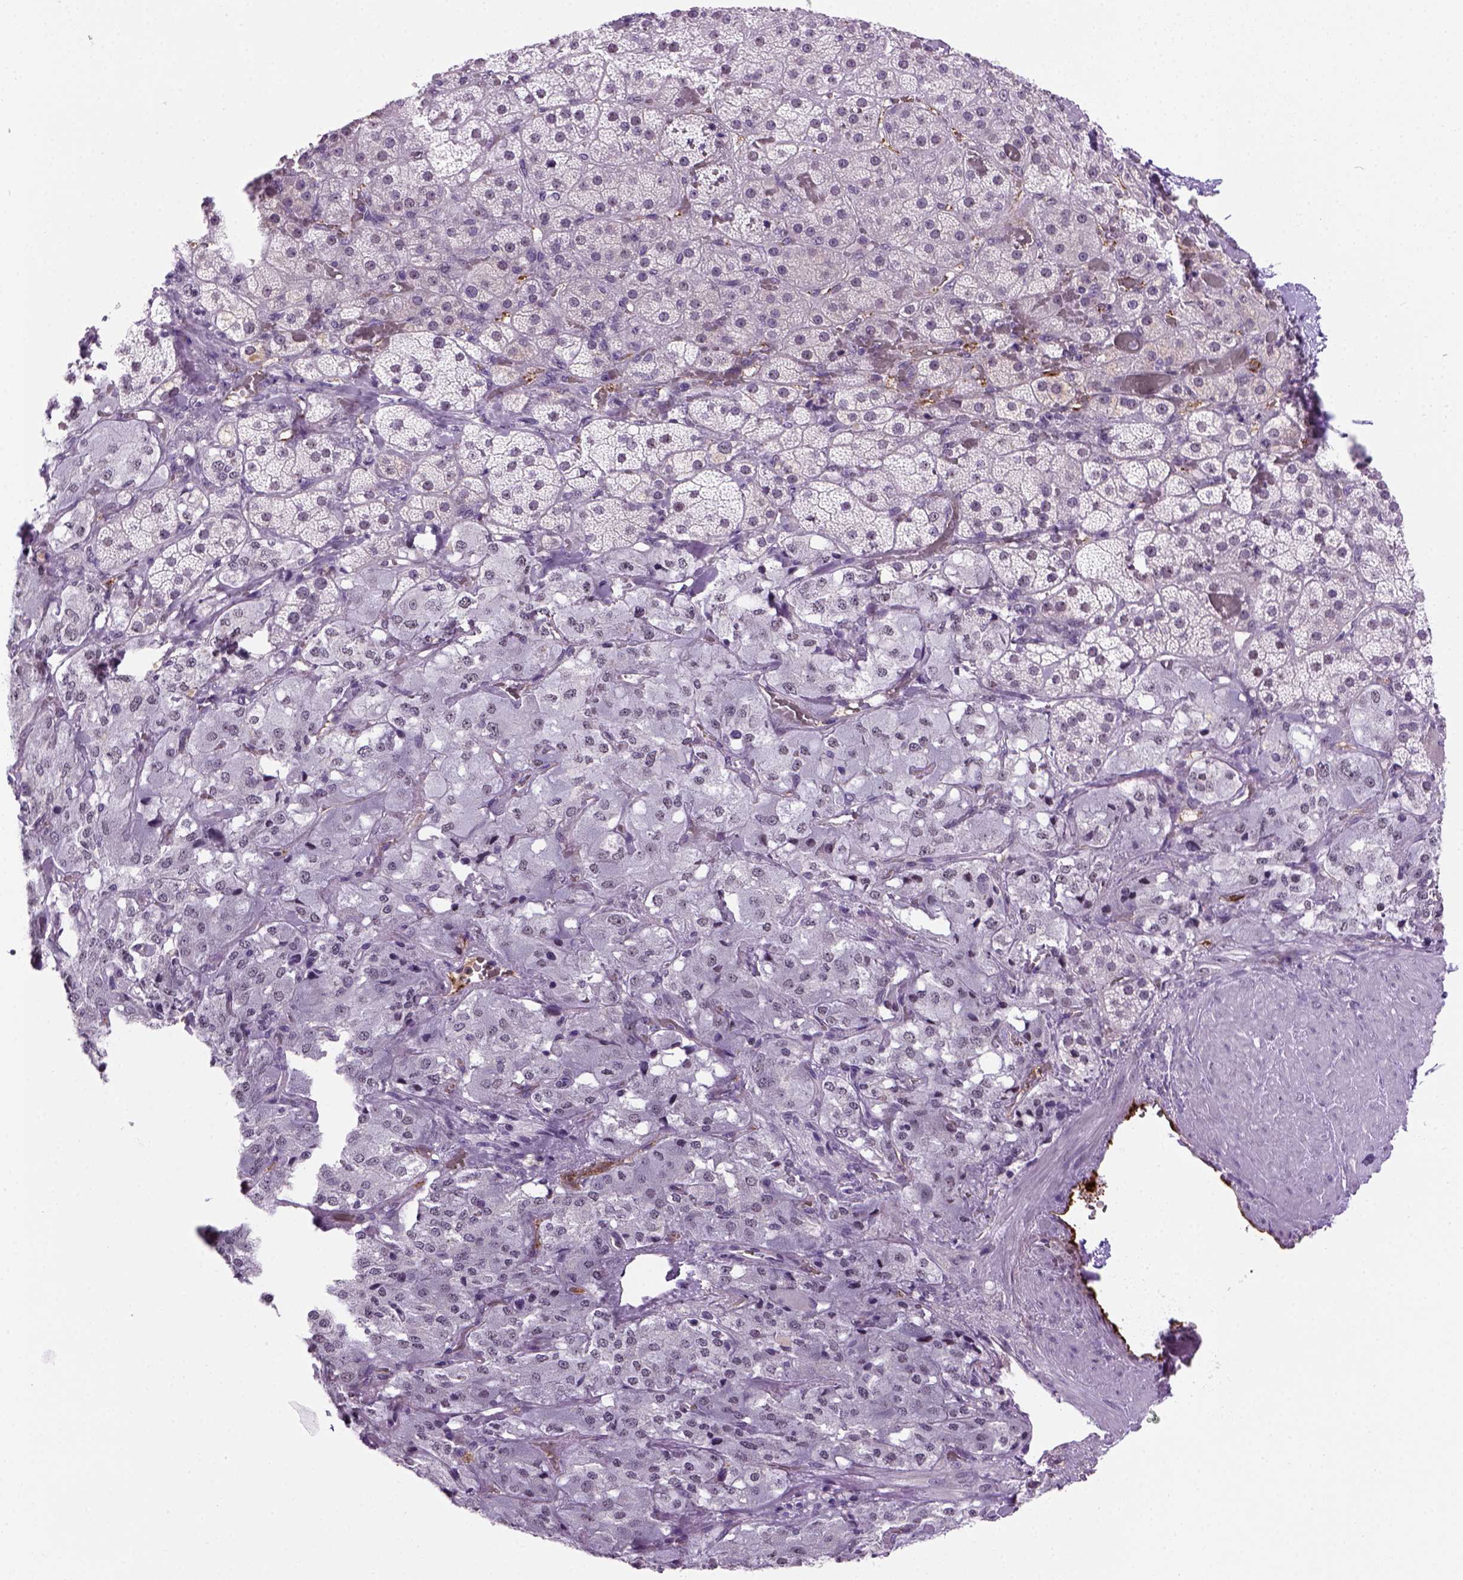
{"staining": {"intensity": "negative", "quantity": "none", "location": "none"}, "tissue": "adrenal gland", "cell_type": "Glandular cells", "image_type": "normal", "snomed": [{"axis": "morphology", "description": "Normal tissue, NOS"}, {"axis": "topography", "description": "Adrenal gland"}], "caption": "This is an immunohistochemistry (IHC) histopathology image of normal human adrenal gland. There is no staining in glandular cells.", "gene": "VWF", "patient": {"sex": "male", "age": 57}}